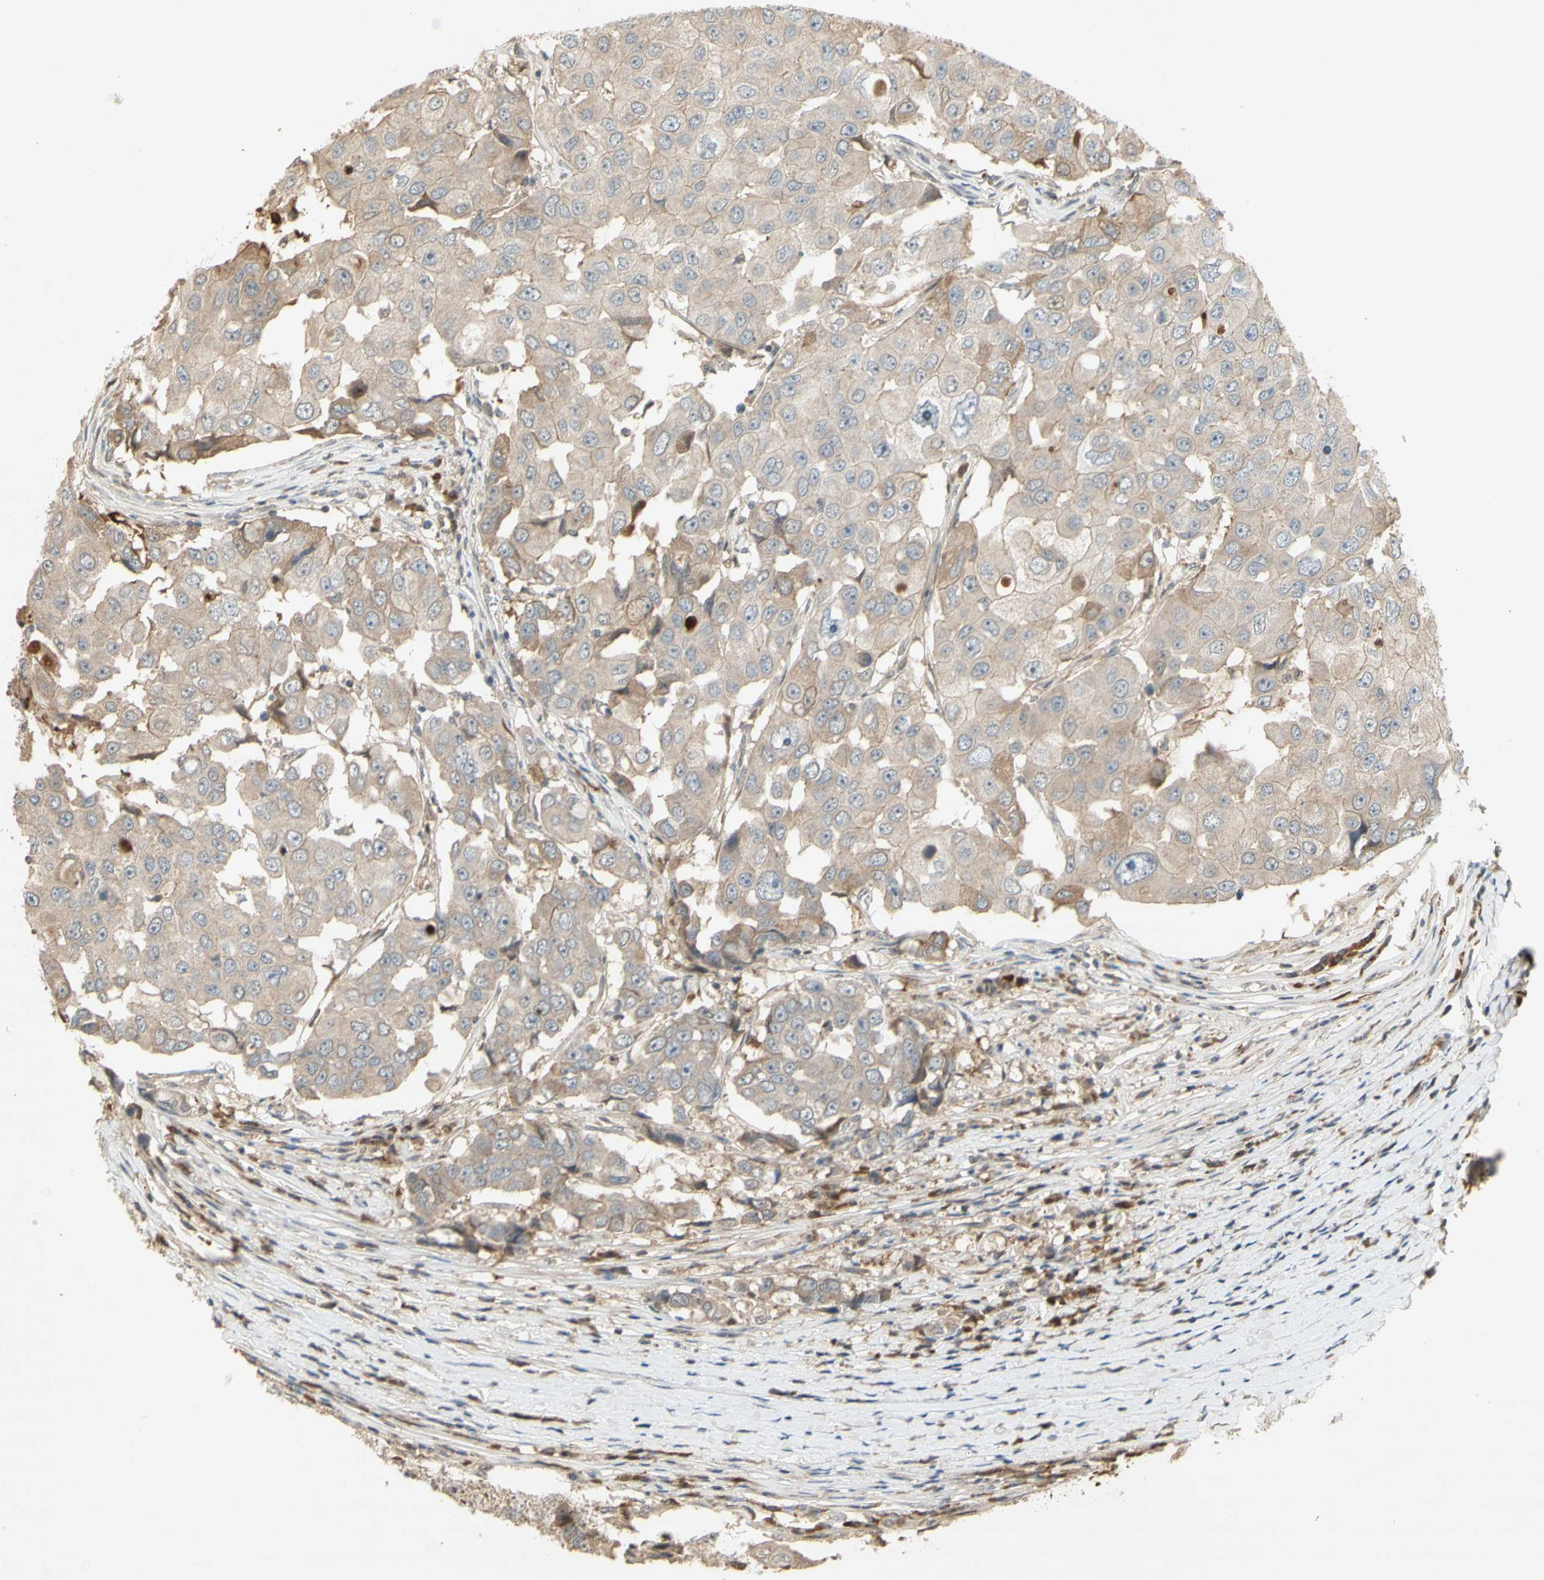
{"staining": {"intensity": "weak", "quantity": "<25%", "location": "cytoplasmic/membranous"}, "tissue": "breast cancer", "cell_type": "Tumor cells", "image_type": "cancer", "snomed": [{"axis": "morphology", "description": "Duct carcinoma"}, {"axis": "topography", "description": "Breast"}], "caption": "Immunohistochemistry photomicrograph of neoplastic tissue: breast intraductal carcinoma stained with DAB (3,3'-diaminobenzidine) reveals no significant protein expression in tumor cells. (DAB (3,3'-diaminobenzidine) immunohistochemistry (IHC), high magnification).", "gene": "NRG4", "patient": {"sex": "female", "age": 27}}